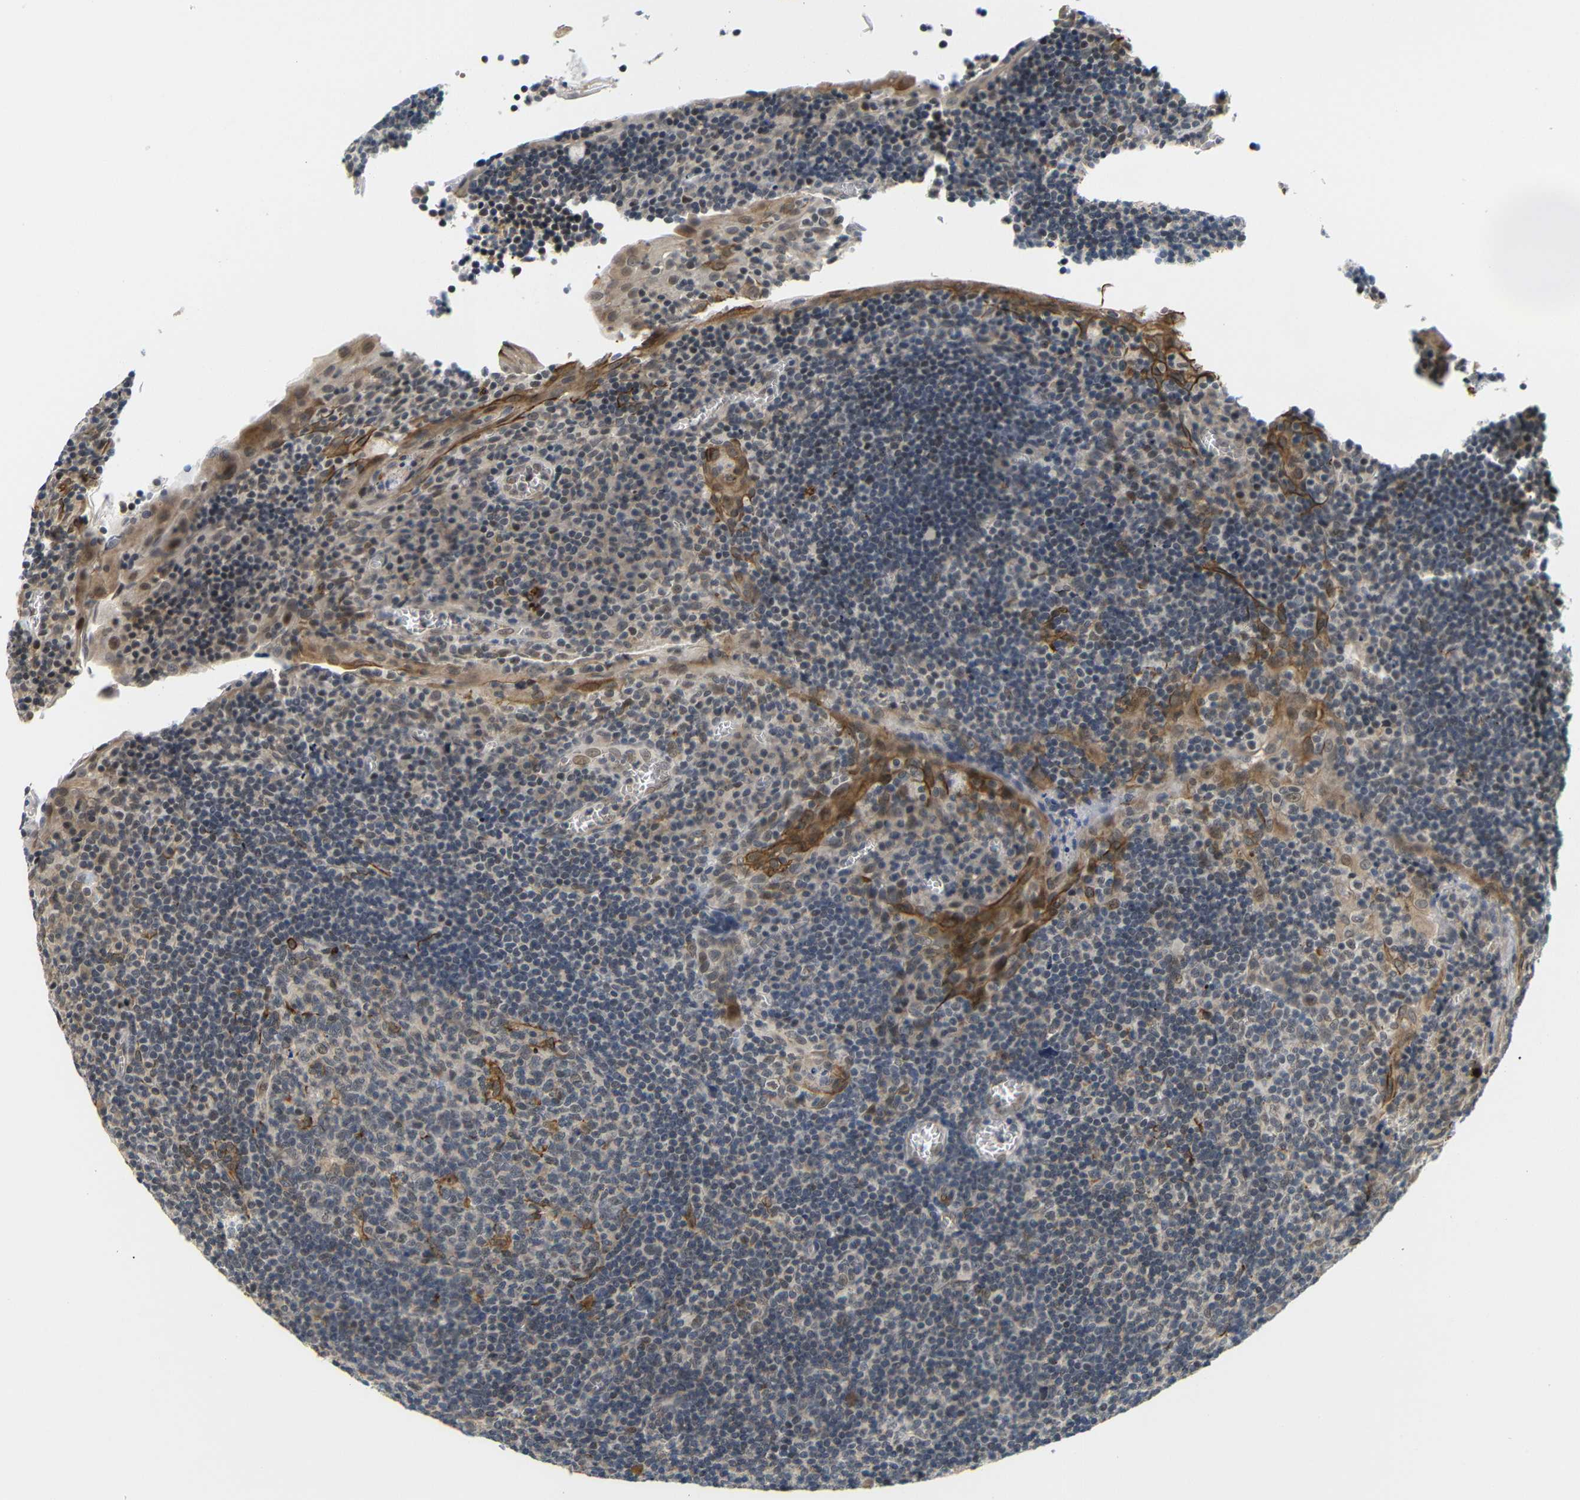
{"staining": {"intensity": "weak", "quantity": "25%-75%", "location": "cytoplasmic/membranous,nuclear"}, "tissue": "tonsil", "cell_type": "Germinal center cells", "image_type": "normal", "snomed": [{"axis": "morphology", "description": "Normal tissue, NOS"}, {"axis": "topography", "description": "Tonsil"}], "caption": "This histopathology image exhibits IHC staining of benign tonsil, with low weak cytoplasmic/membranous,nuclear expression in about 25%-75% of germinal center cells.", "gene": "GJA5", "patient": {"sex": "male", "age": 37}}